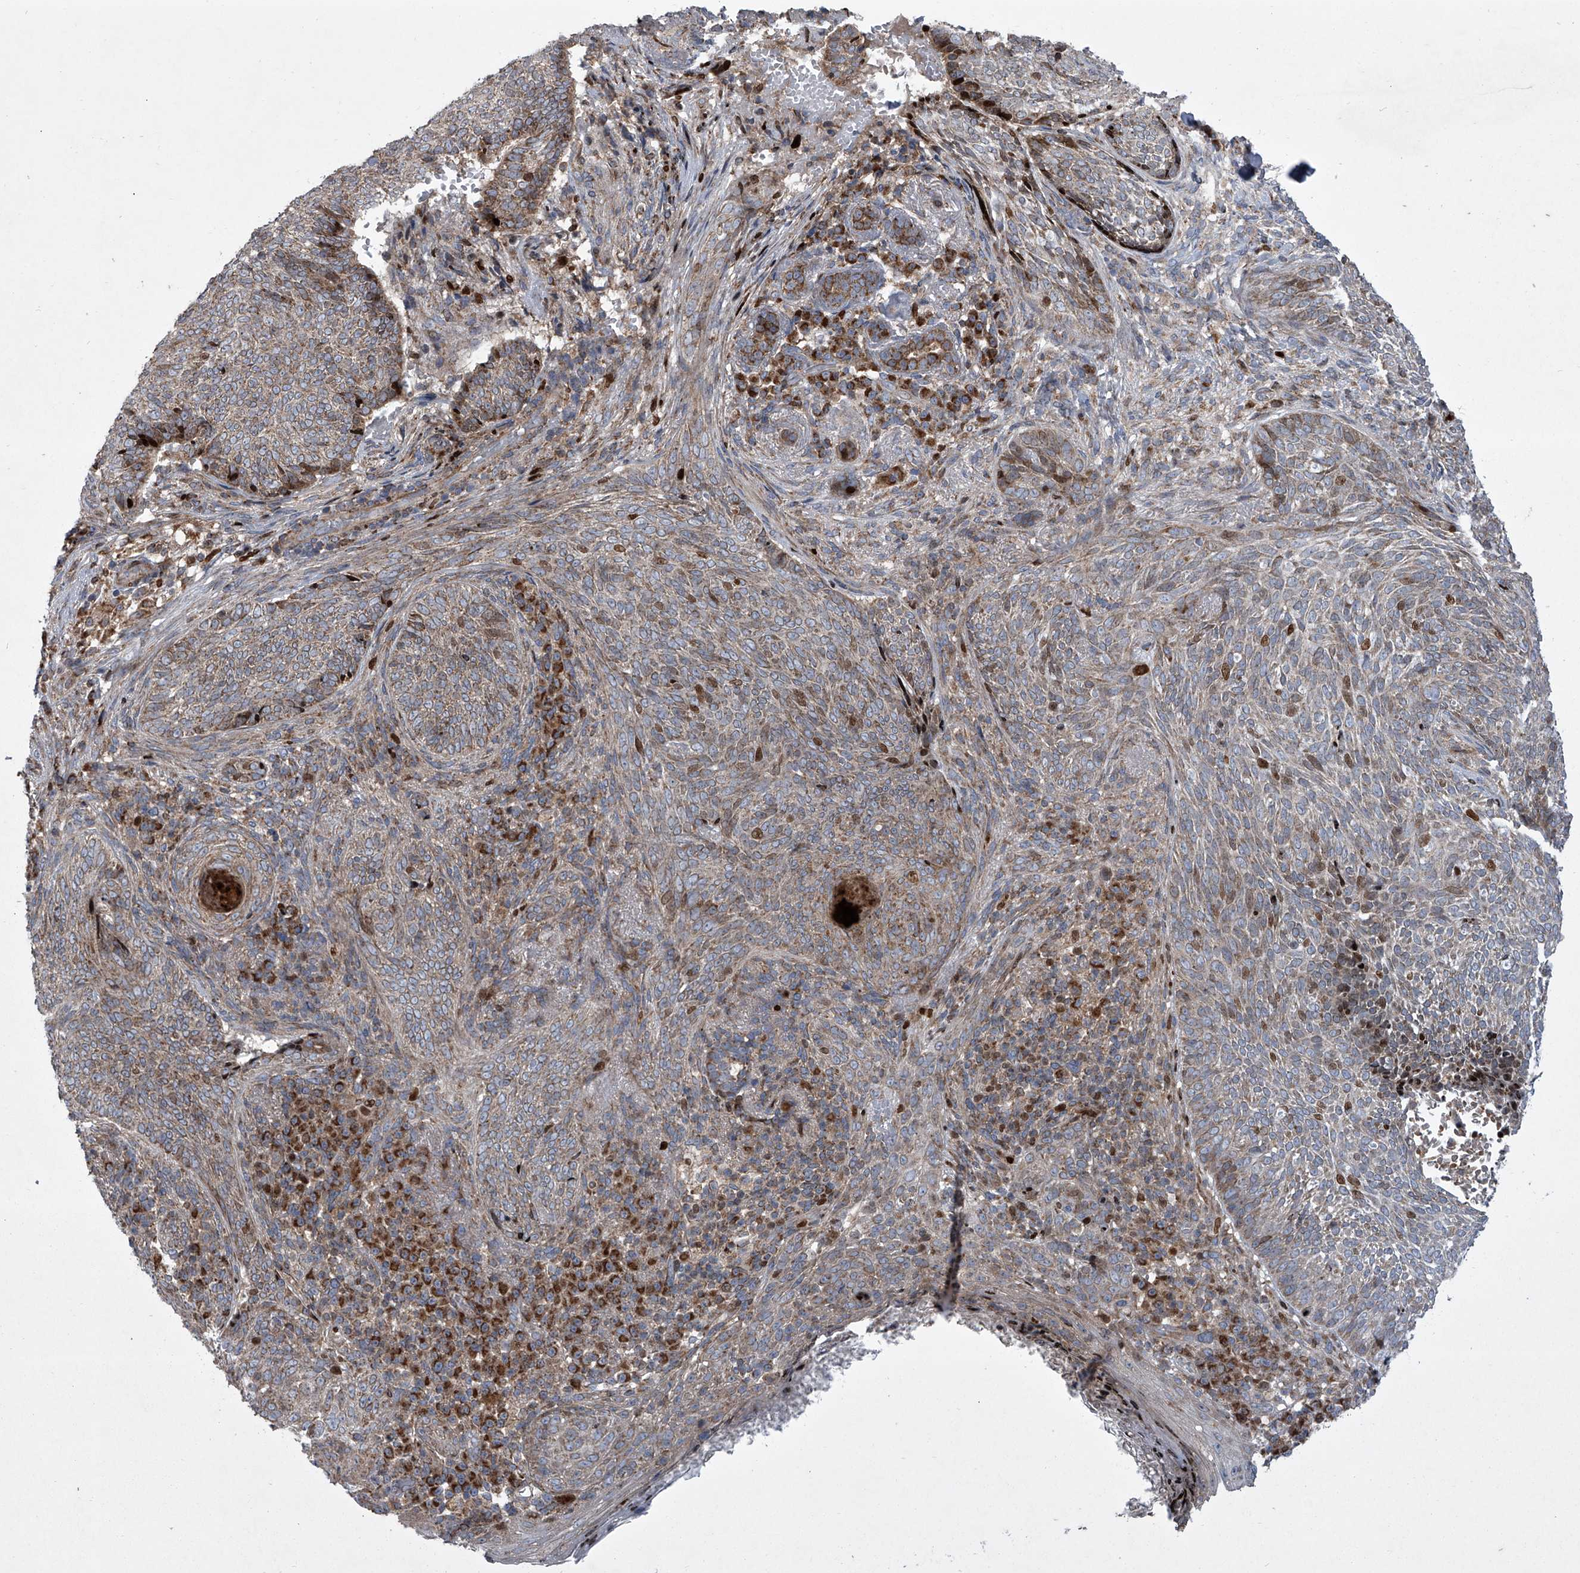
{"staining": {"intensity": "moderate", "quantity": "25%-75%", "location": "cytoplasmic/membranous,nuclear"}, "tissue": "skin cancer", "cell_type": "Tumor cells", "image_type": "cancer", "snomed": [{"axis": "morphology", "description": "Basal cell carcinoma"}, {"axis": "topography", "description": "Skin"}], "caption": "Skin basal cell carcinoma tissue exhibits moderate cytoplasmic/membranous and nuclear expression in approximately 25%-75% of tumor cells", "gene": "STRADA", "patient": {"sex": "male", "age": 85}}